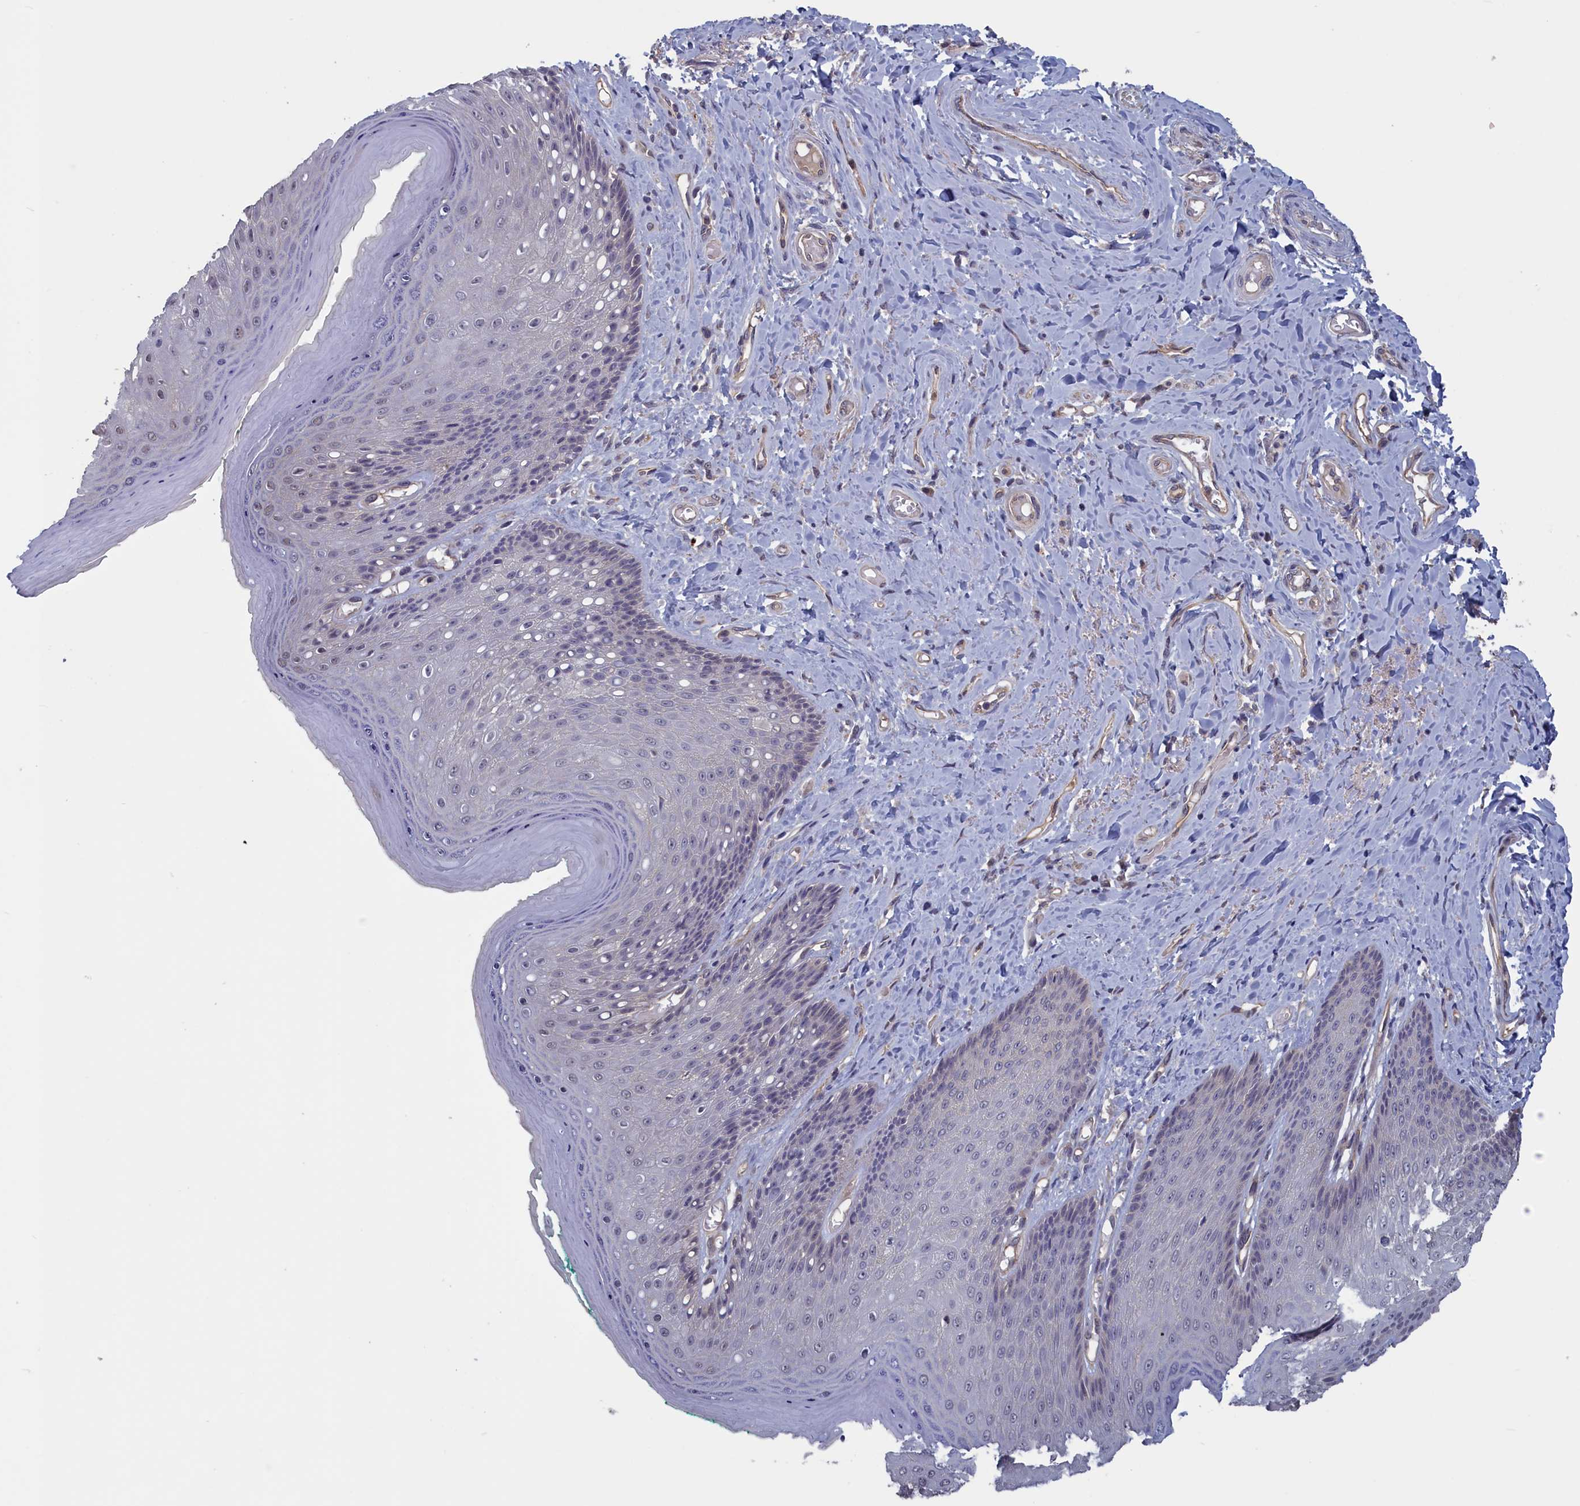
{"staining": {"intensity": "negative", "quantity": "none", "location": "none"}, "tissue": "skin", "cell_type": "Epidermal cells", "image_type": "normal", "snomed": [{"axis": "morphology", "description": "Normal tissue, NOS"}, {"axis": "topography", "description": "Anal"}], "caption": "DAB (3,3'-diaminobenzidine) immunohistochemical staining of unremarkable skin shows no significant staining in epidermal cells. Nuclei are stained in blue.", "gene": "PLP2", "patient": {"sex": "male", "age": 78}}